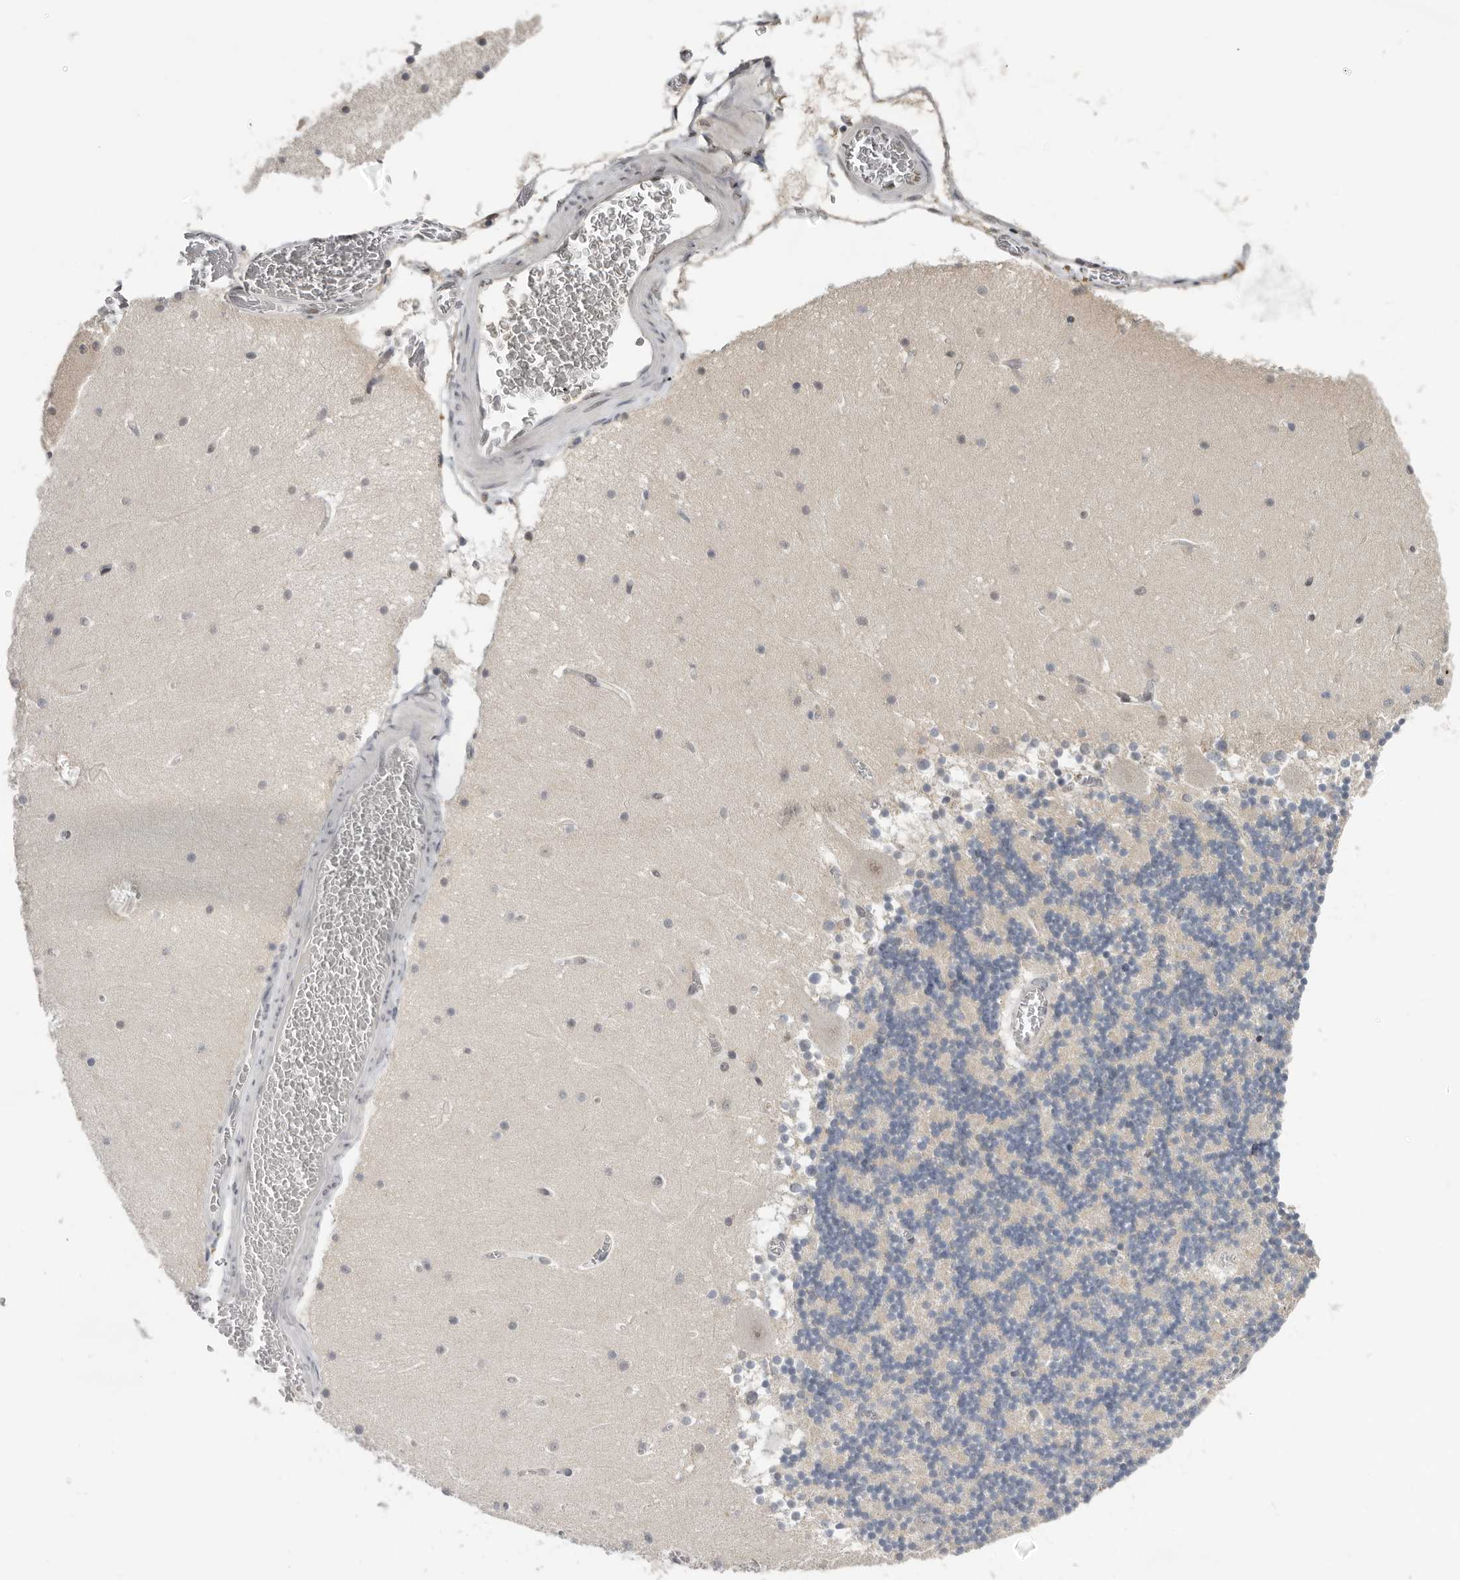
{"staining": {"intensity": "negative", "quantity": "none", "location": "none"}, "tissue": "cerebellum", "cell_type": "Cells in granular layer", "image_type": "normal", "snomed": [{"axis": "morphology", "description": "Normal tissue, NOS"}, {"axis": "topography", "description": "Cerebellum"}], "caption": "Immunohistochemistry micrograph of benign human cerebellum stained for a protein (brown), which reveals no staining in cells in granular layer. Brightfield microscopy of immunohistochemistry stained with DAB (brown) and hematoxylin (blue), captured at high magnification.", "gene": "BRCA2", "patient": {"sex": "female", "age": 28}}